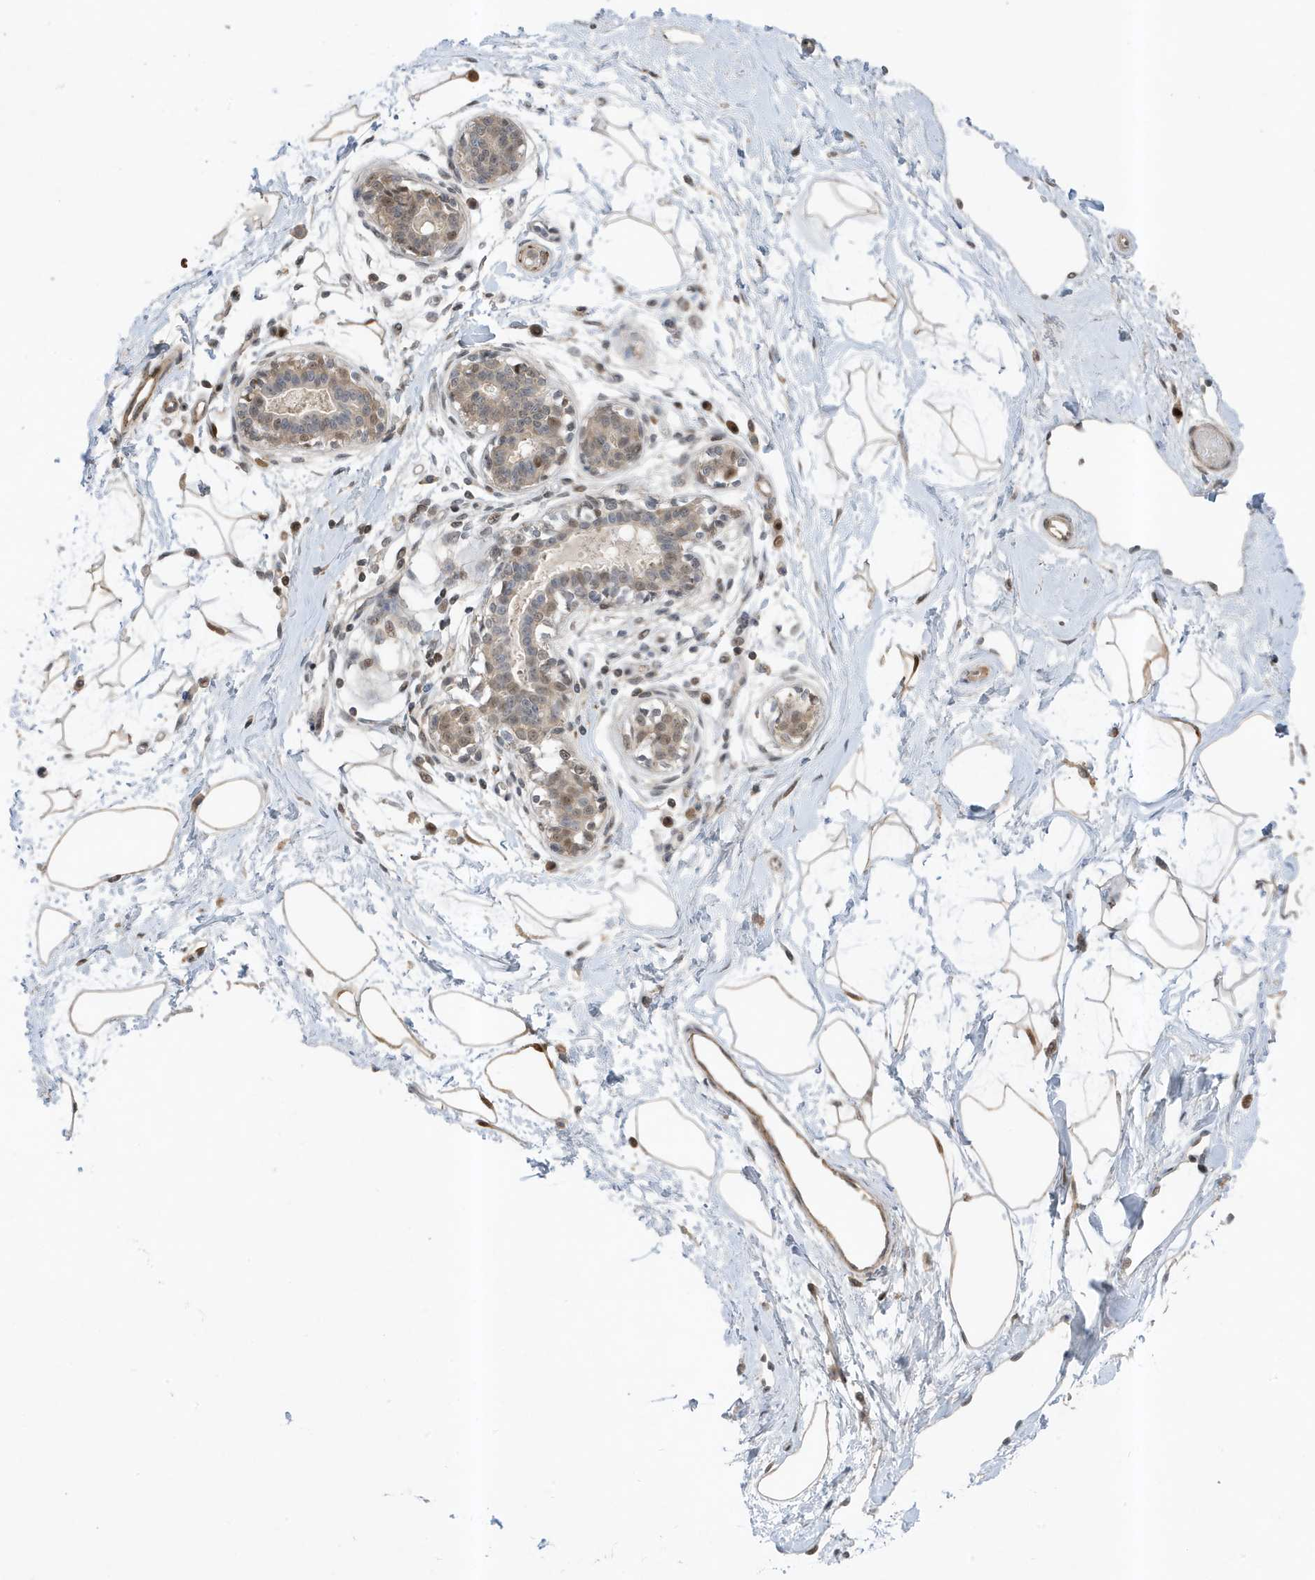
{"staining": {"intensity": "moderate", "quantity": ">75%", "location": "cytoplasmic/membranous"}, "tissue": "breast", "cell_type": "Adipocytes", "image_type": "normal", "snomed": [{"axis": "morphology", "description": "Normal tissue, NOS"}, {"axis": "topography", "description": "Breast"}], "caption": "A brown stain highlights moderate cytoplasmic/membranous expression of a protein in adipocytes of unremarkable human breast. (DAB = brown stain, brightfield microscopy at high magnification).", "gene": "MAST3", "patient": {"sex": "female", "age": 45}}